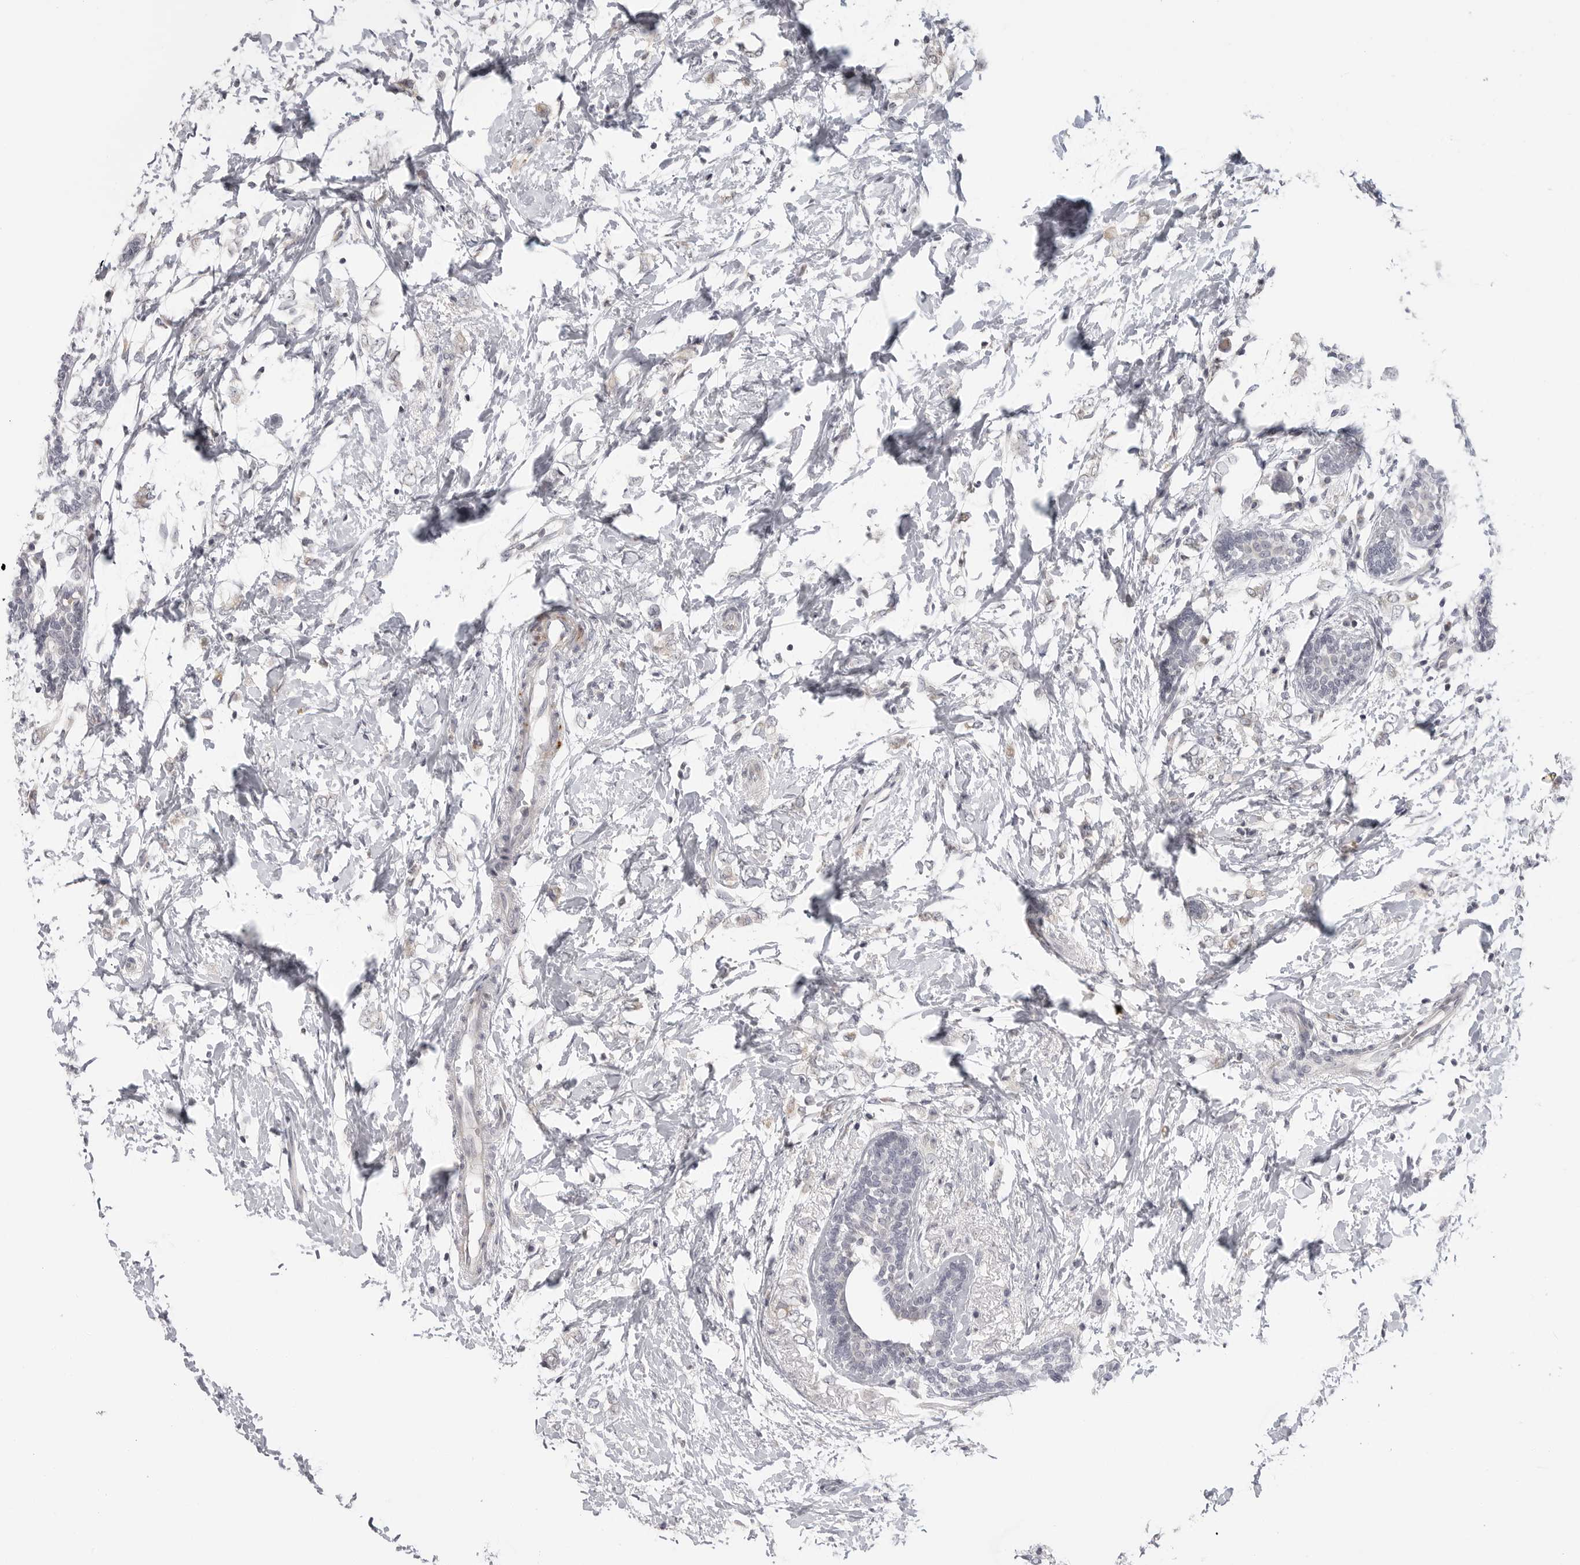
{"staining": {"intensity": "negative", "quantity": "none", "location": "none"}, "tissue": "breast cancer", "cell_type": "Tumor cells", "image_type": "cancer", "snomed": [{"axis": "morphology", "description": "Normal tissue, NOS"}, {"axis": "morphology", "description": "Lobular carcinoma"}, {"axis": "topography", "description": "Breast"}], "caption": "A high-resolution image shows immunohistochemistry (IHC) staining of breast cancer, which displays no significant positivity in tumor cells. Nuclei are stained in blue.", "gene": "MAP7D1", "patient": {"sex": "female", "age": 47}}